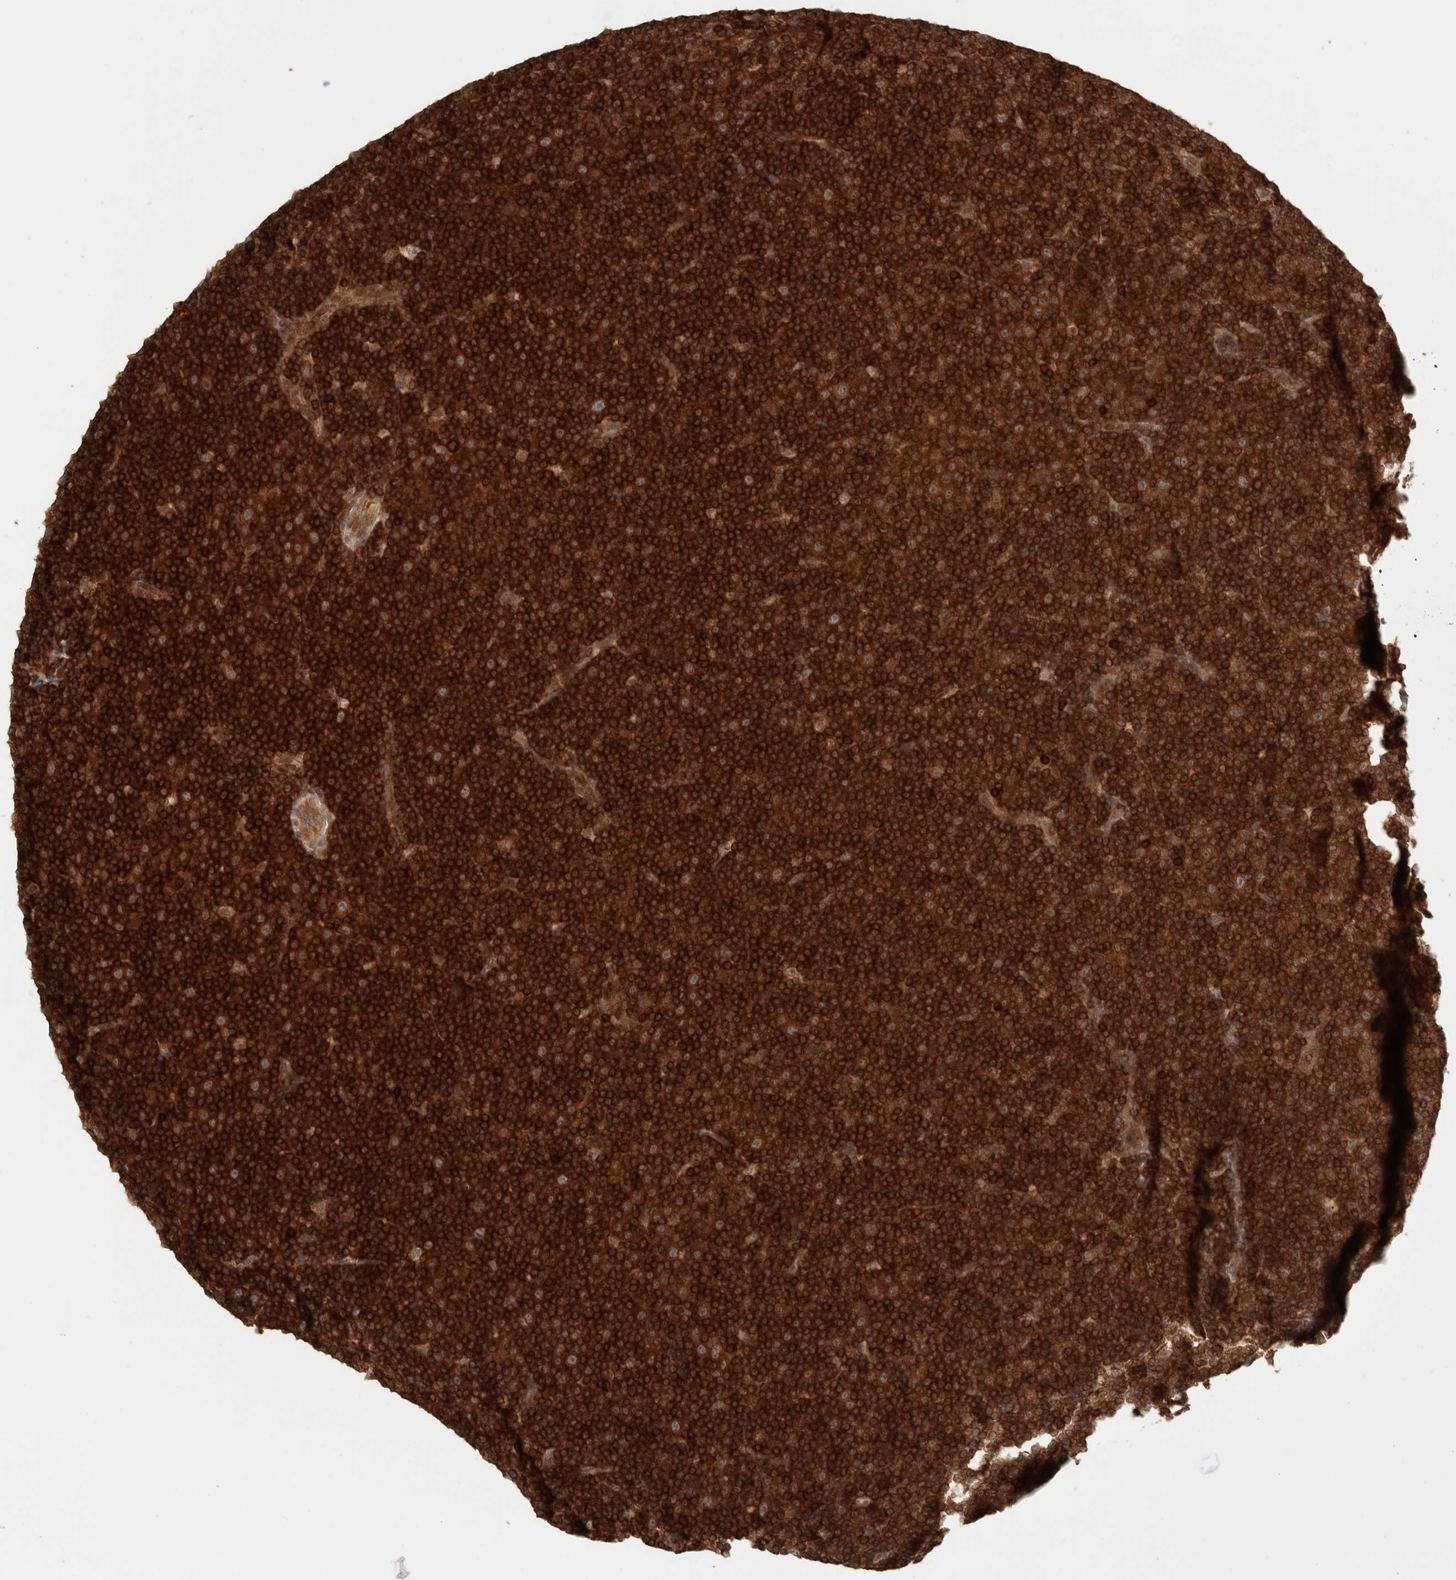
{"staining": {"intensity": "strong", "quantity": ">75%", "location": "cytoplasmic/membranous"}, "tissue": "lymphoma", "cell_type": "Tumor cells", "image_type": "cancer", "snomed": [{"axis": "morphology", "description": "Malignant lymphoma, non-Hodgkin's type, Low grade"}, {"axis": "topography", "description": "Lymph node"}], "caption": "This is a photomicrograph of immunohistochemistry staining of lymphoma, which shows strong expression in the cytoplasmic/membranous of tumor cells.", "gene": "NFKB1", "patient": {"sex": "female", "age": 67}}